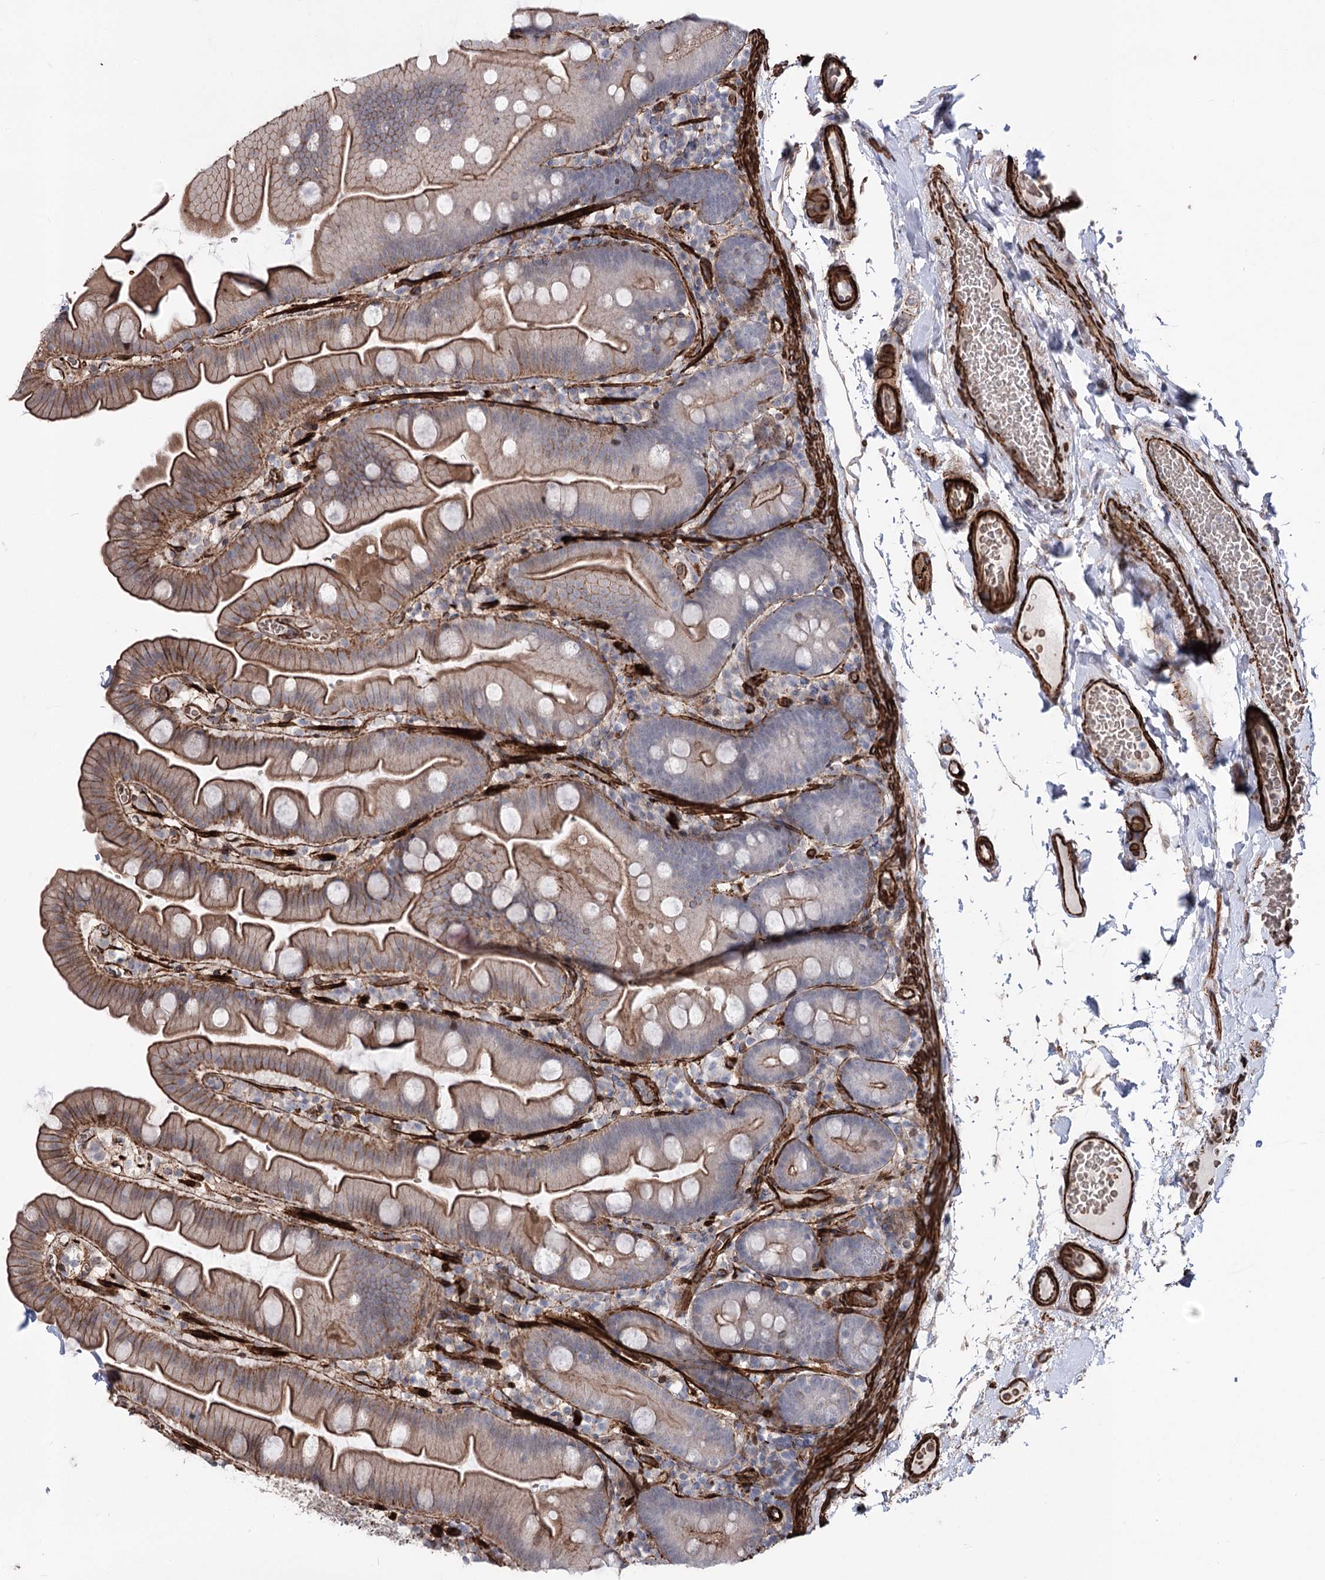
{"staining": {"intensity": "moderate", "quantity": "25%-75%", "location": "cytoplasmic/membranous"}, "tissue": "small intestine", "cell_type": "Glandular cells", "image_type": "normal", "snomed": [{"axis": "morphology", "description": "Normal tissue, NOS"}, {"axis": "topography", "description": "Small intestine"}], "caption": "Small intestine stained with DAB immunohistochemistry exhibits medium levels of moderate cytoplasmic/membranous staining in approximately 25%-75% of glandular cells.", "gene": "ARHGAP20", "patient": {"sex": "female", "age": 68}}